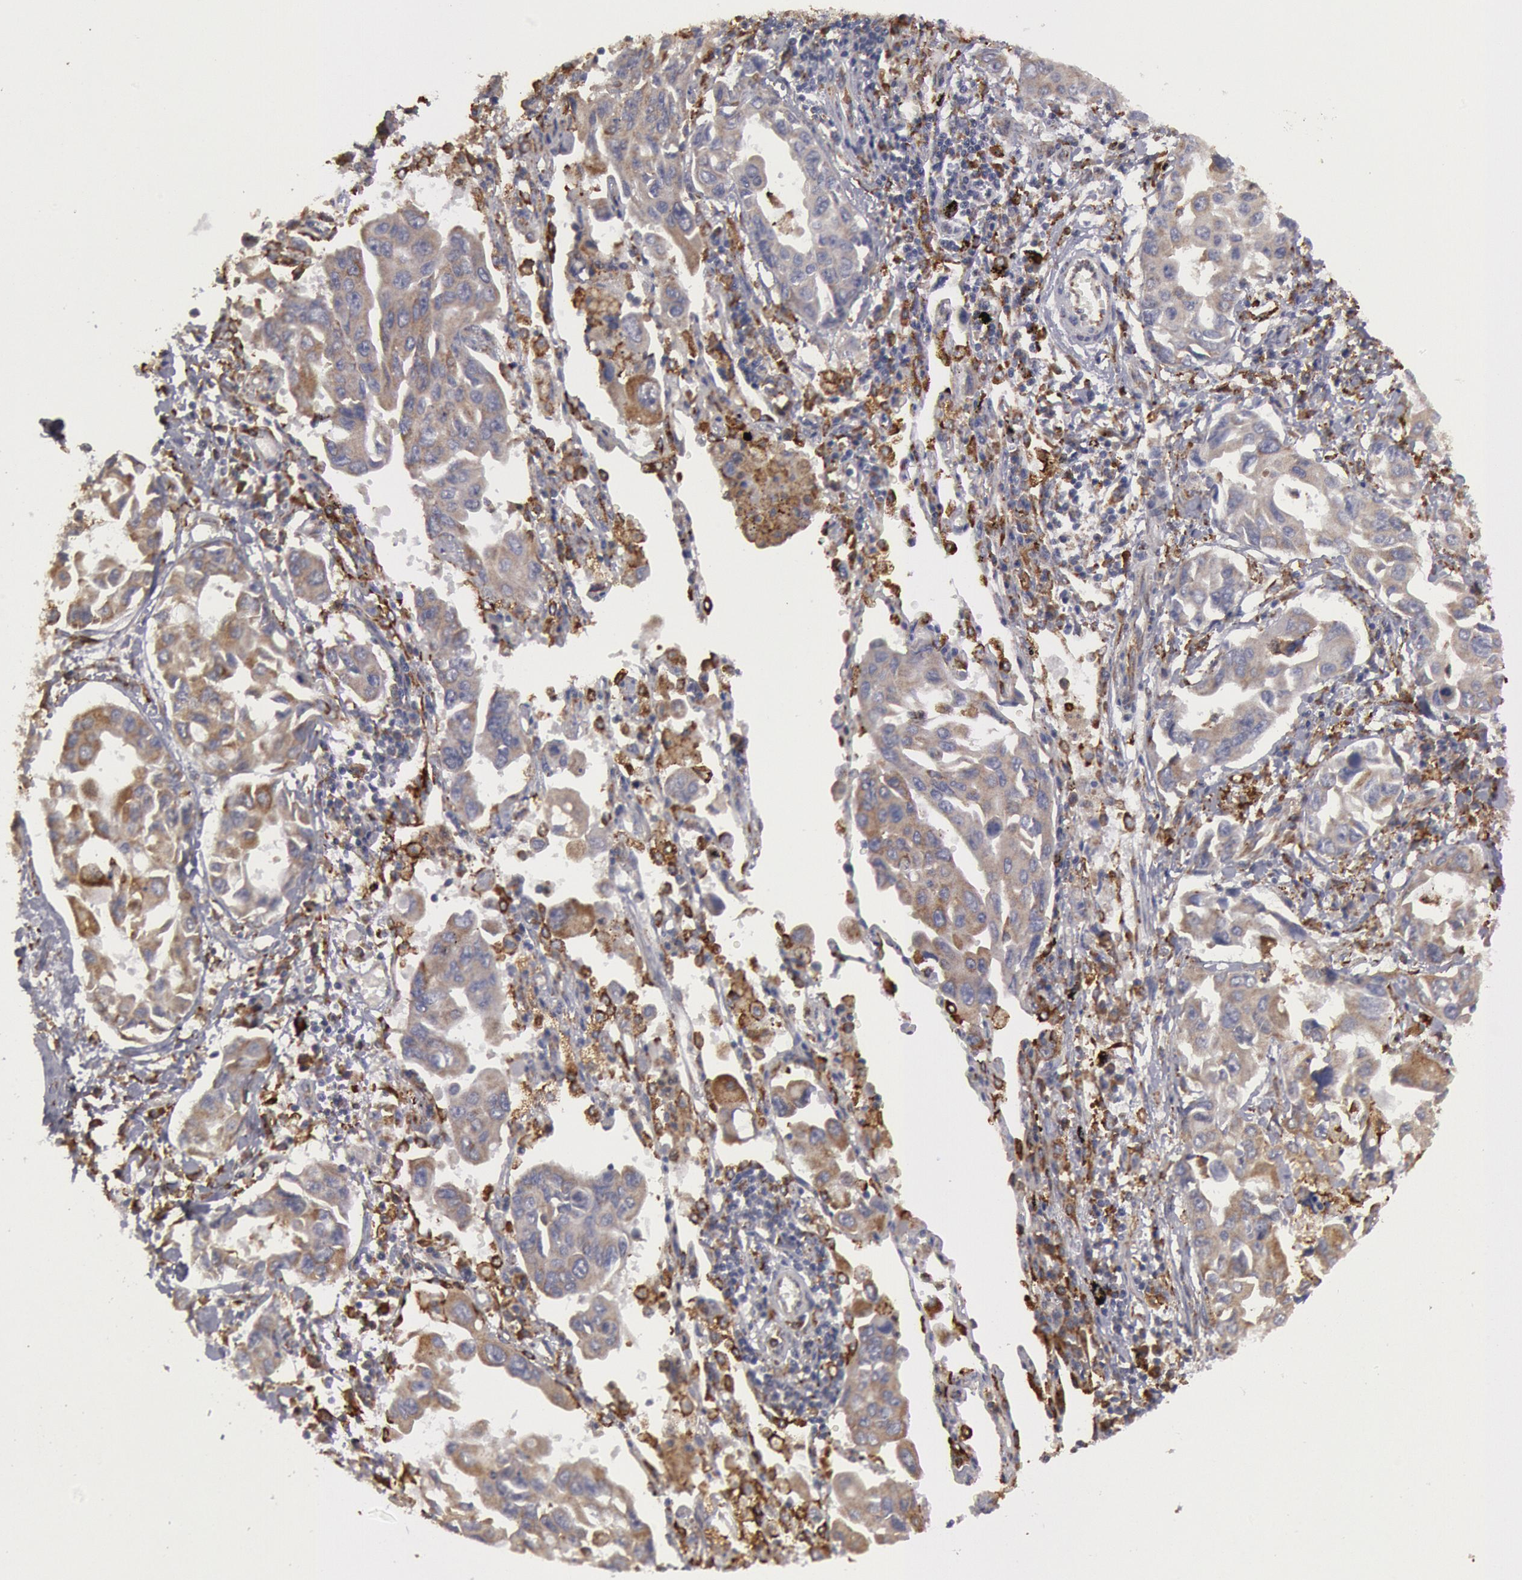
{"staining": {"intensity": "weak", "quantity": ">75%", "location": "cytoplasmic/membranous"}, "tissue": "lung cancer", "cell_type": "Tumor cells", "image_type": "cancer", "snomed": [{"axis": "morphology", "description": "Adenocarcinoma, NOS"}, {"axis": "topography", "description": "Lung"}], "caption": "Weak cytoplasmic/membranous protein staining is seen in about >75% of tumor cells in lung cancer. Using DAB (3,3'-diaminobenzidine) (brown) and hematoxylin (blue) stains, captured at high magnification using brightfield microscopy.", "gene": "ERP44", "patient": {"sex": "male", "age": 64}}